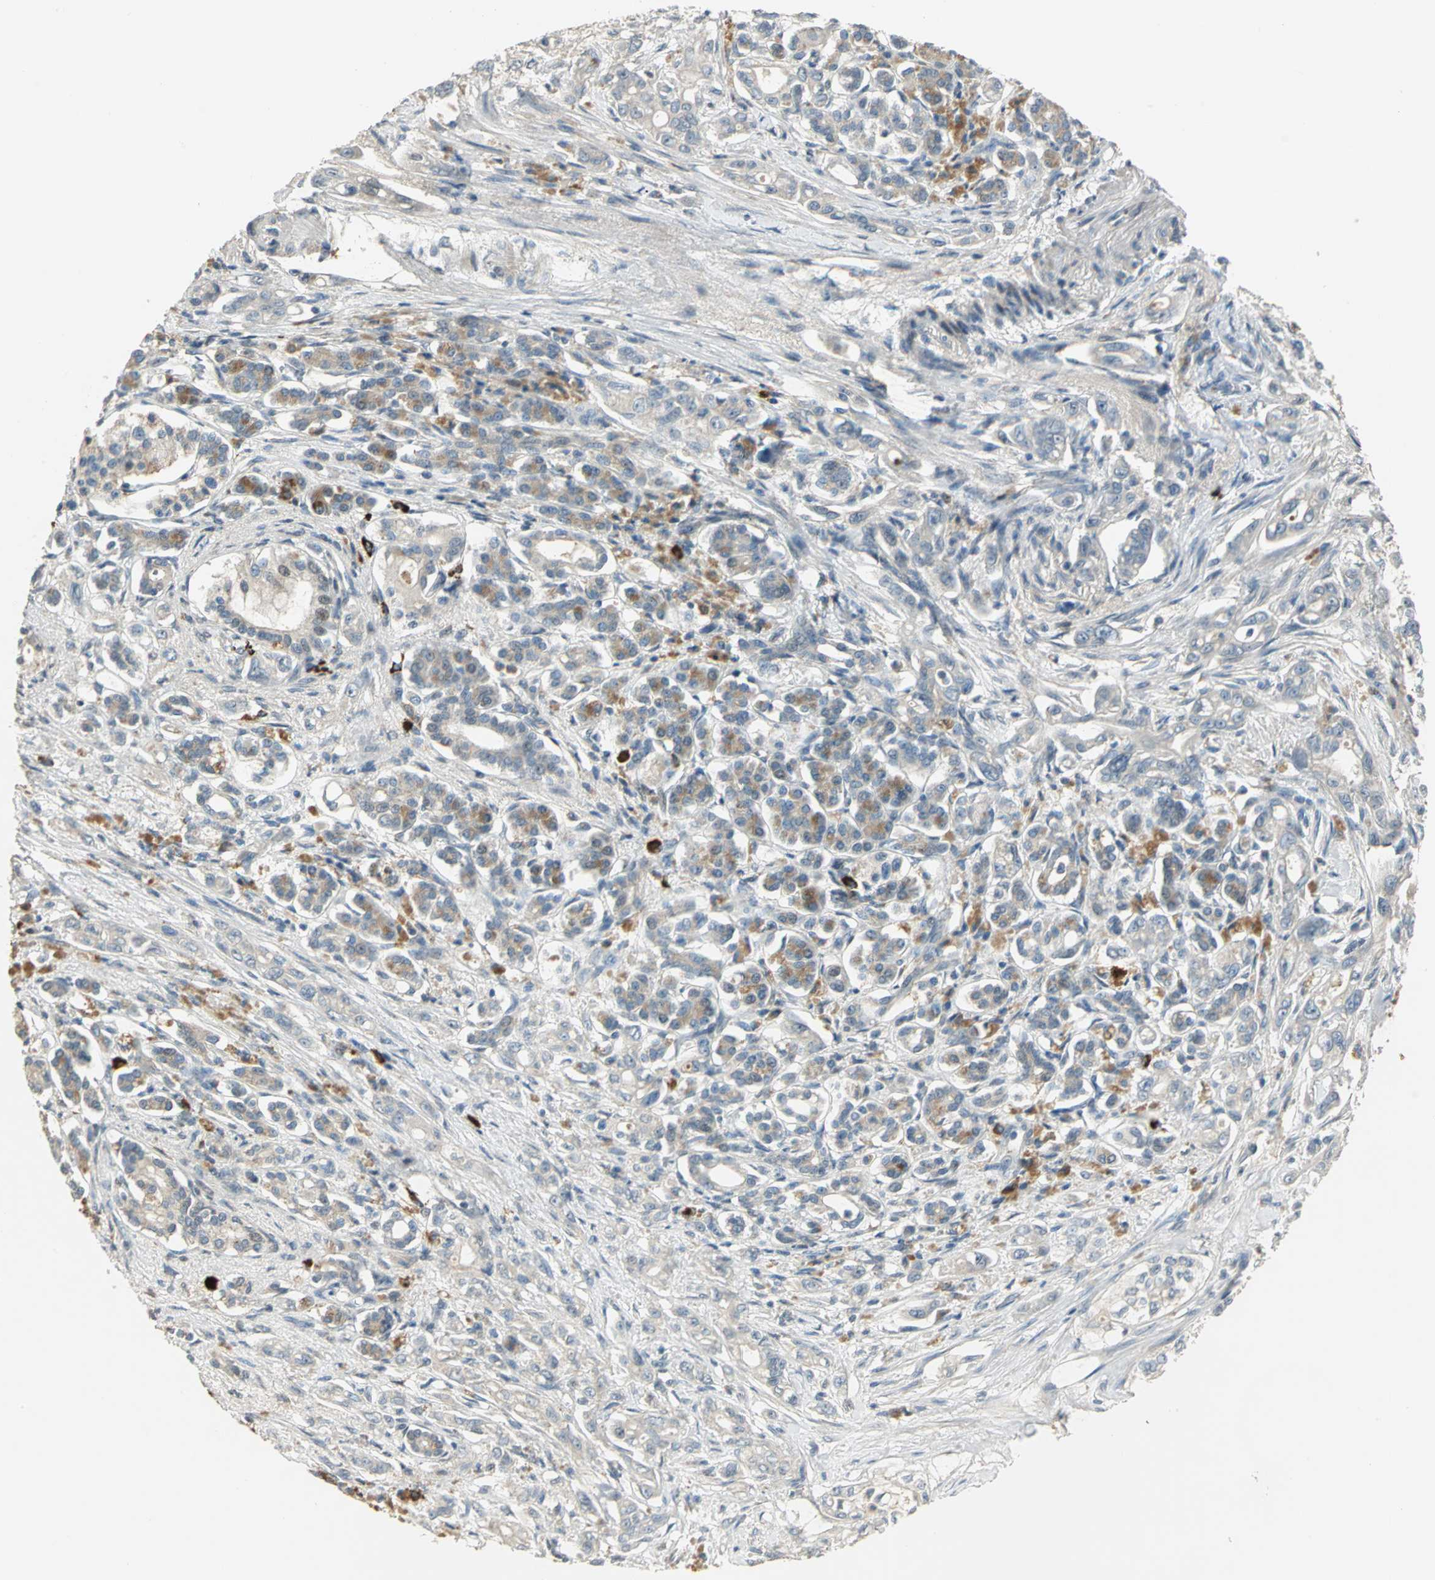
{"staining": {"intensity": "moderate", "quantity": ">75%", "location": "cytoplasmic/membranous"}, "tissue": "pancreatic cancer", "cell_type": "Tumor cells", "image_type": "cancer", "snomed": [{"axis": "morphology", "description": "Normal tissue, NOS"}, {"axis": "topography", "description": "Pancreas"}], "caption": "The micrograph shows a brown stain indicating the presence of a protein in the cytoplasmic/membranous of tumor cells in pancreatic cancer. (IHC, brightfield microscopy, high magnification).", "gene": "PROC", "patient": {"sex": "male", "age": 42}}